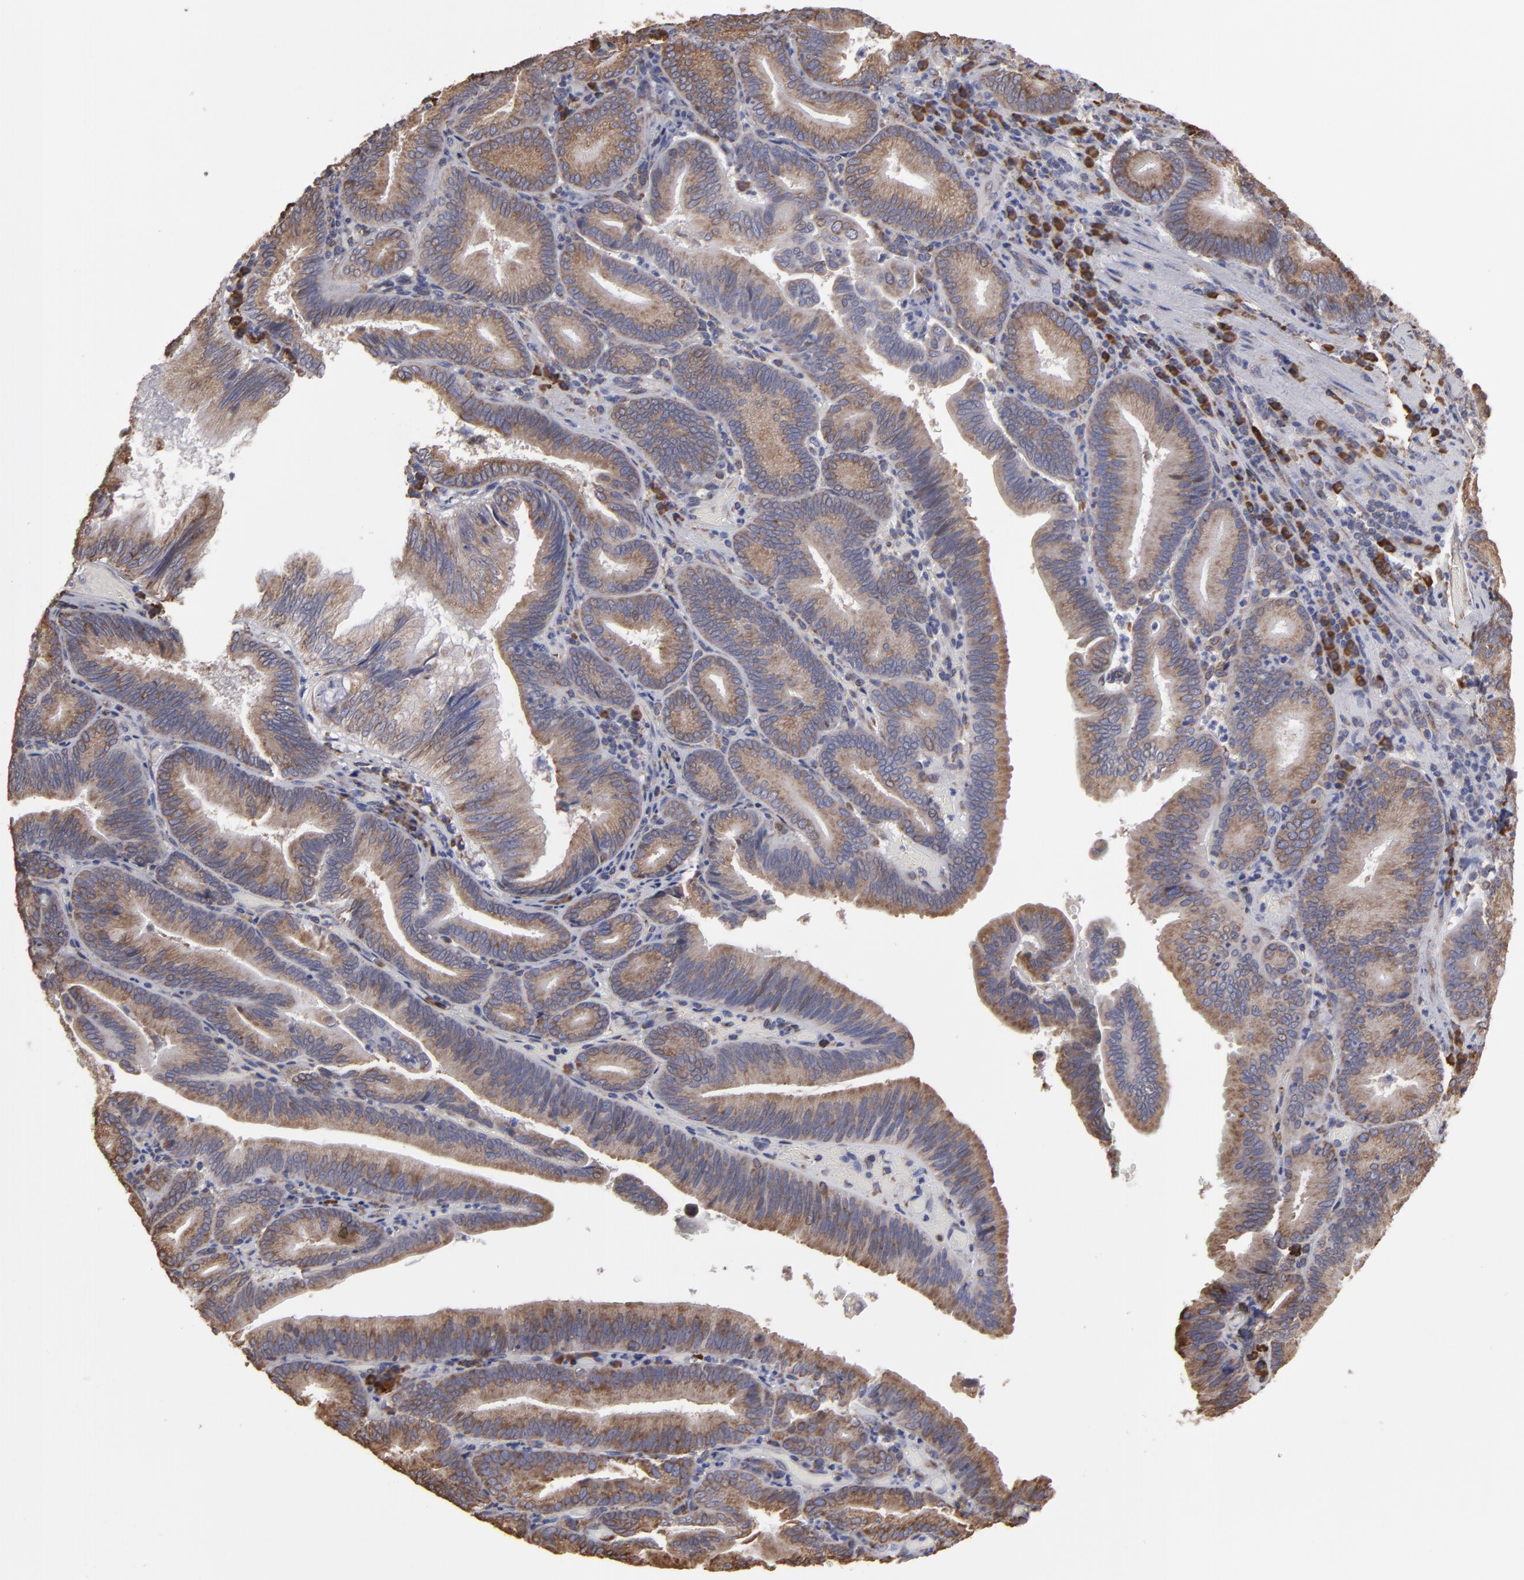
{"staining": {"intensity": "moderate", "quantity": ">75%", "location": "cytoplasmic/membranous"}, "tissue": "pancreatic cancer", "cell_type": "Tumor cells", "image_type": "cancer", "snomed": [{"axis": "morphology", "description": "Adenocarcinoma, NOS"}, {"axis": "topography", "description": "Pancreas"}], "caption": "The micrograph displays immunohistochemical staining of pancreatic adenocarcinoma. There is moderate cytoplasmic/membranous positivity is identified in about >75% of tumor cells.", "gene": "SND1", "patient": {"sex": "male", "age": 82}}